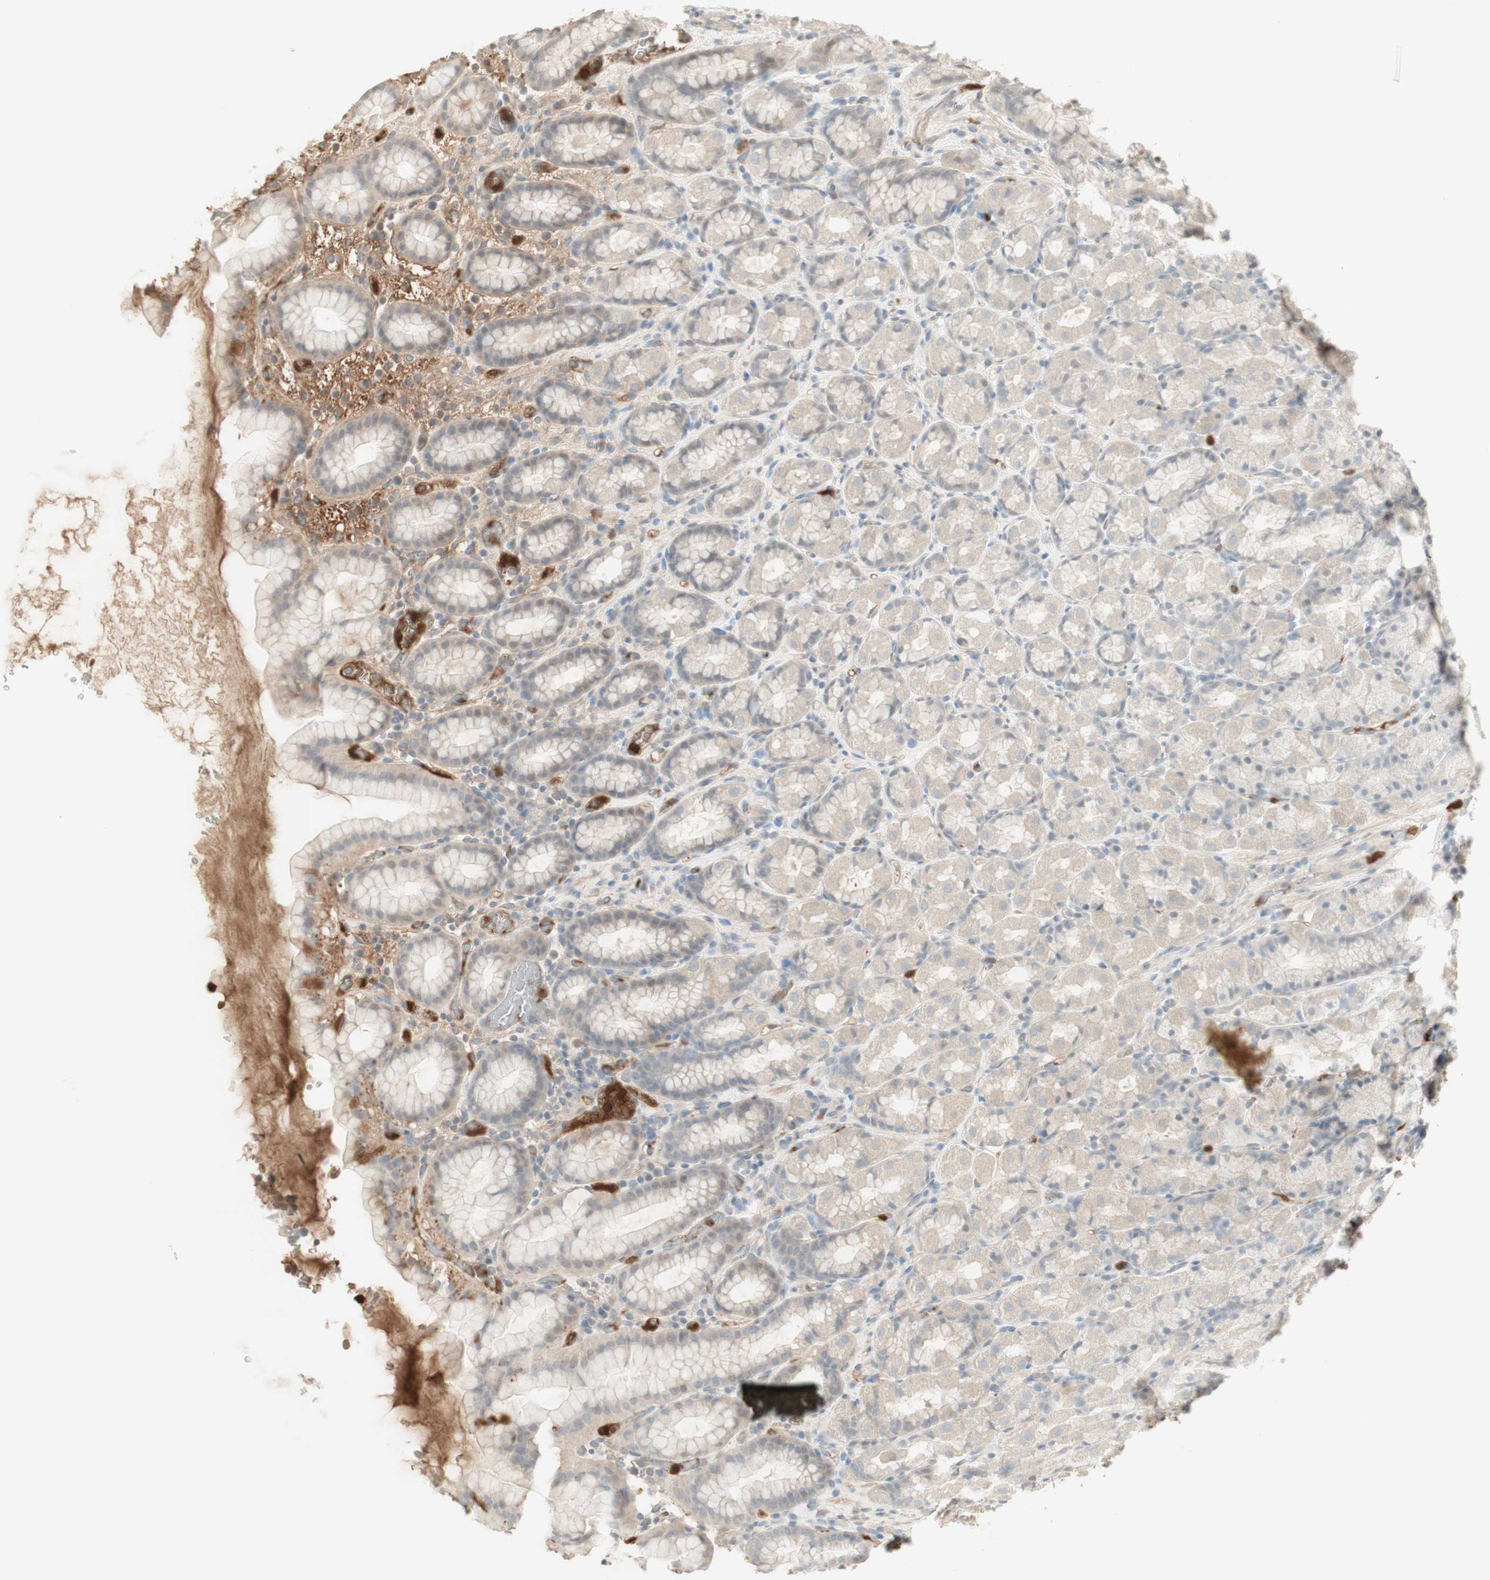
{"staining": {"intensity": "weak", "quantity": "25%-75%", "location": "cytoplasmic/membranous"}, "tissue": "stomach", "cell_type": "Glandular cells", "image_type": "normal", "snomed": [{"axis": "morphology", "description": "Normal tissue, NOS"}, {"axis": "topography", "description": "Stomach, upper"}], "caption": "Human stomach stained for a protein (brown) reveals weak cytoplasmic/membranous positive expression in approximately 25%-75% of glandular cells.", "gene": "NID1", "patient": {"sex": "male", "age": 68}}